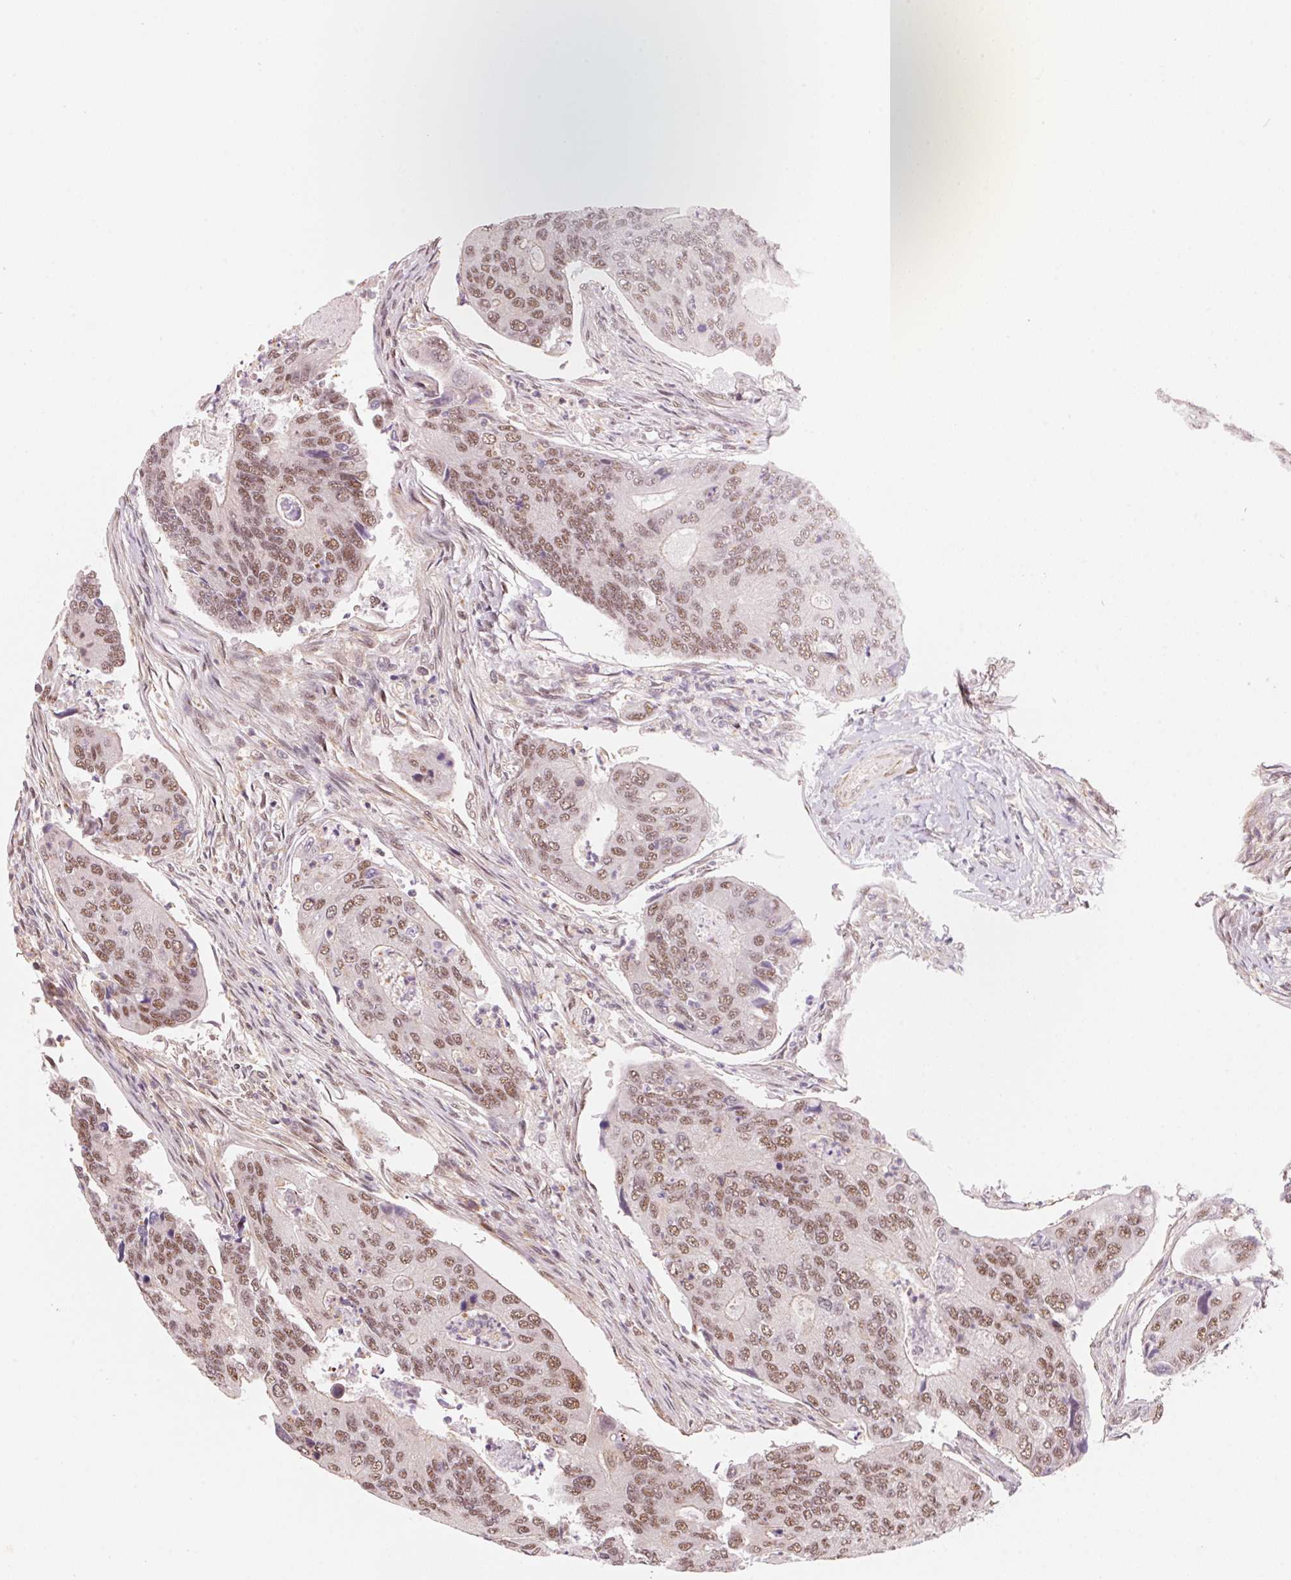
{"staining": {"intensity": "moderate", "quantity": ">75%", "location": "nuclear"}, "tissue": "colorectal cancer", "cell_type": "Tumor cells", "image_type": "cancer", "snomed": [{"axis": "morphology", "description": "Adenocarcinoma, NOS"}, {"axis": "topography", "description": "Colon"}], "caption": "Adenocarcinoma (colorectal) stained for a protein (brown) demonstrates moderate nuclear positive expression in about >75% of tumor cells.", "gene": "HNRNPDL", "patient": {"sex": "female", "age": 67}}